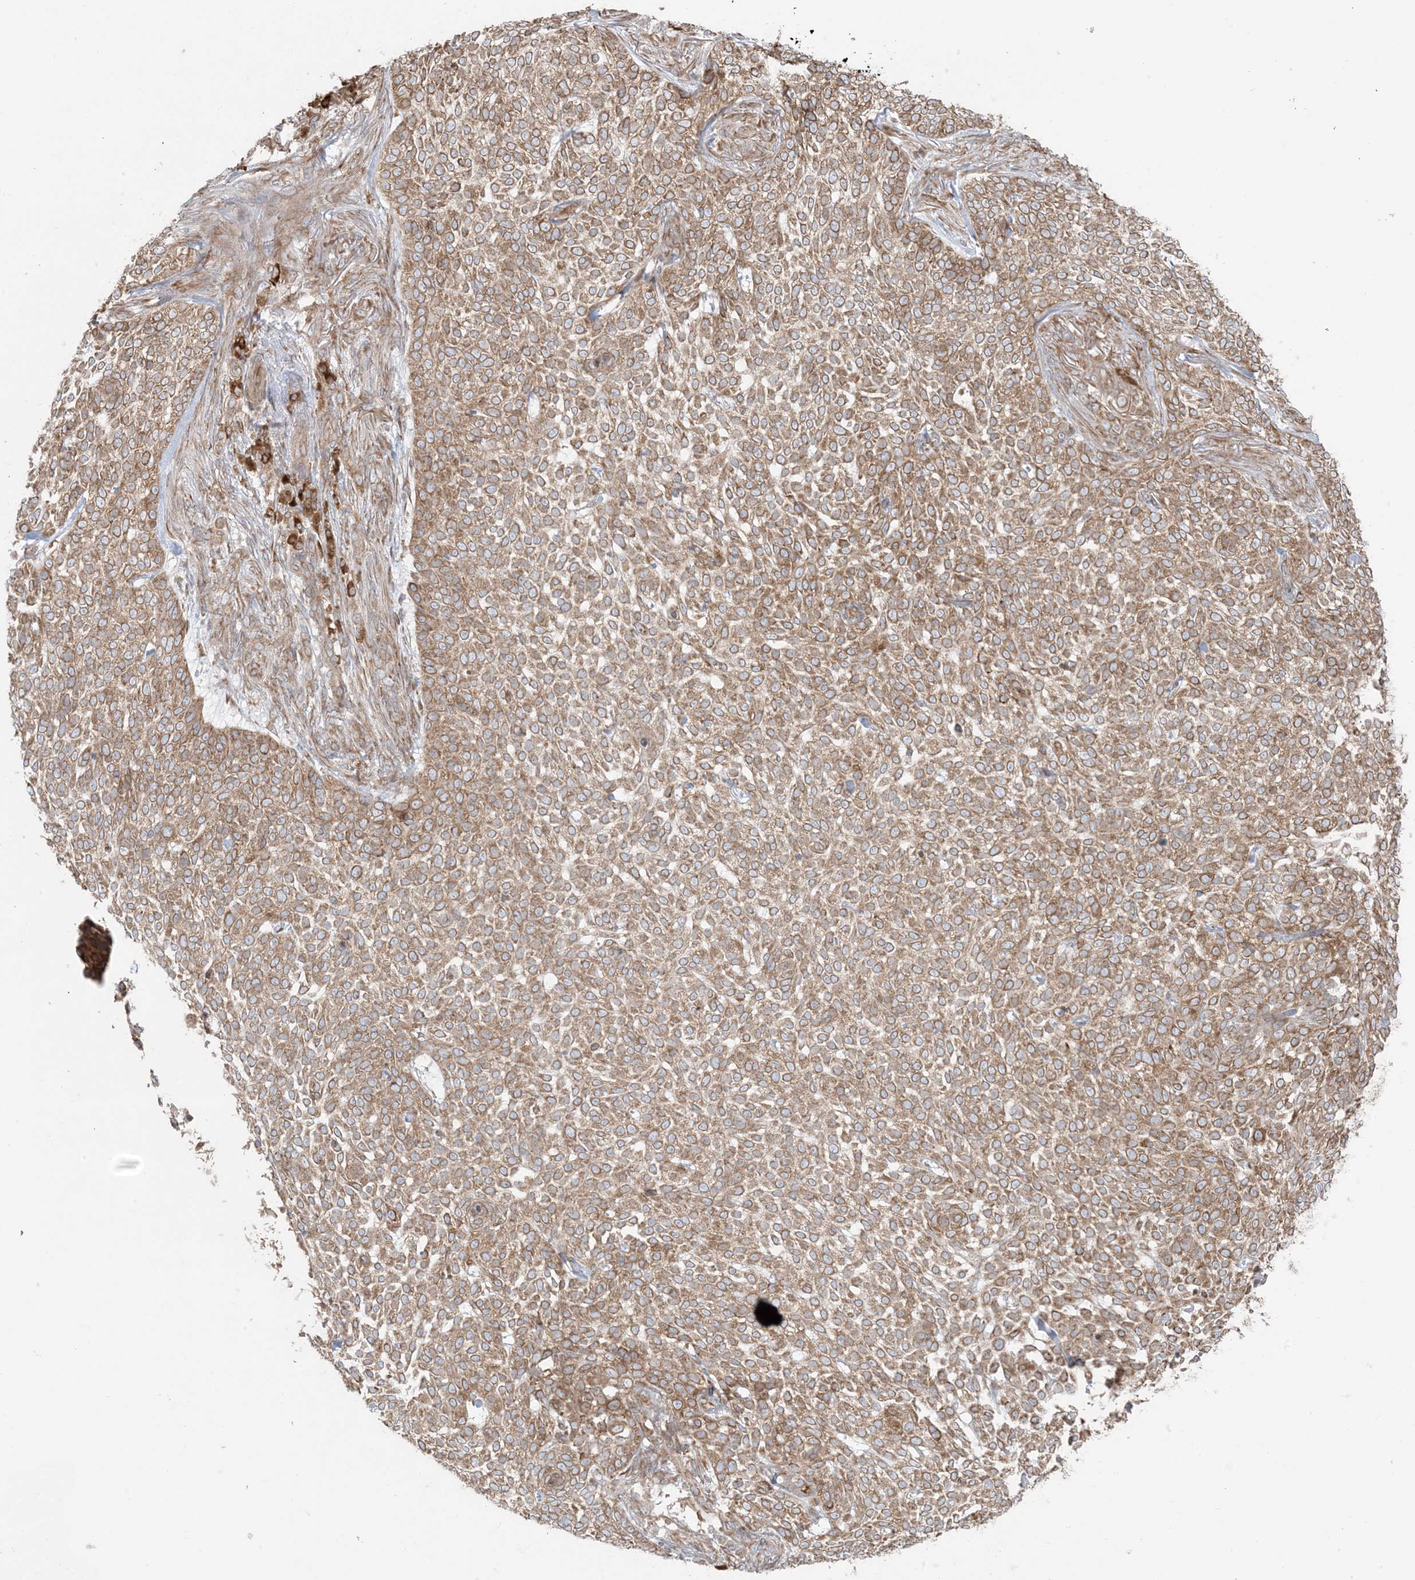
{"staining": {"intensity": "moderate", "quantity": ">75%", "location": "cytoplasmic/membranous"}, "tissue": "skin cancer", "cell_type": "Tumor cells", "image_type": "cancer", "snomed": [{"axis": "morphology", "description": "Basal cell carcinoma"}, {"axis": "topography", "description": "Skin"}], "caption": "High-magnification brightfield microscopy of skin cancer stained with DAB (brown) and counterstained with hematoxylin (blue). tumor cells exhibit moderate cytoplasmic/membranous expression is seen in approximately>75% of cells. Ihc stains the protein in brown and the nuclei are stained blue.", "gene": "UBXN4", "patient": {"sex": "female", "age": 64}}